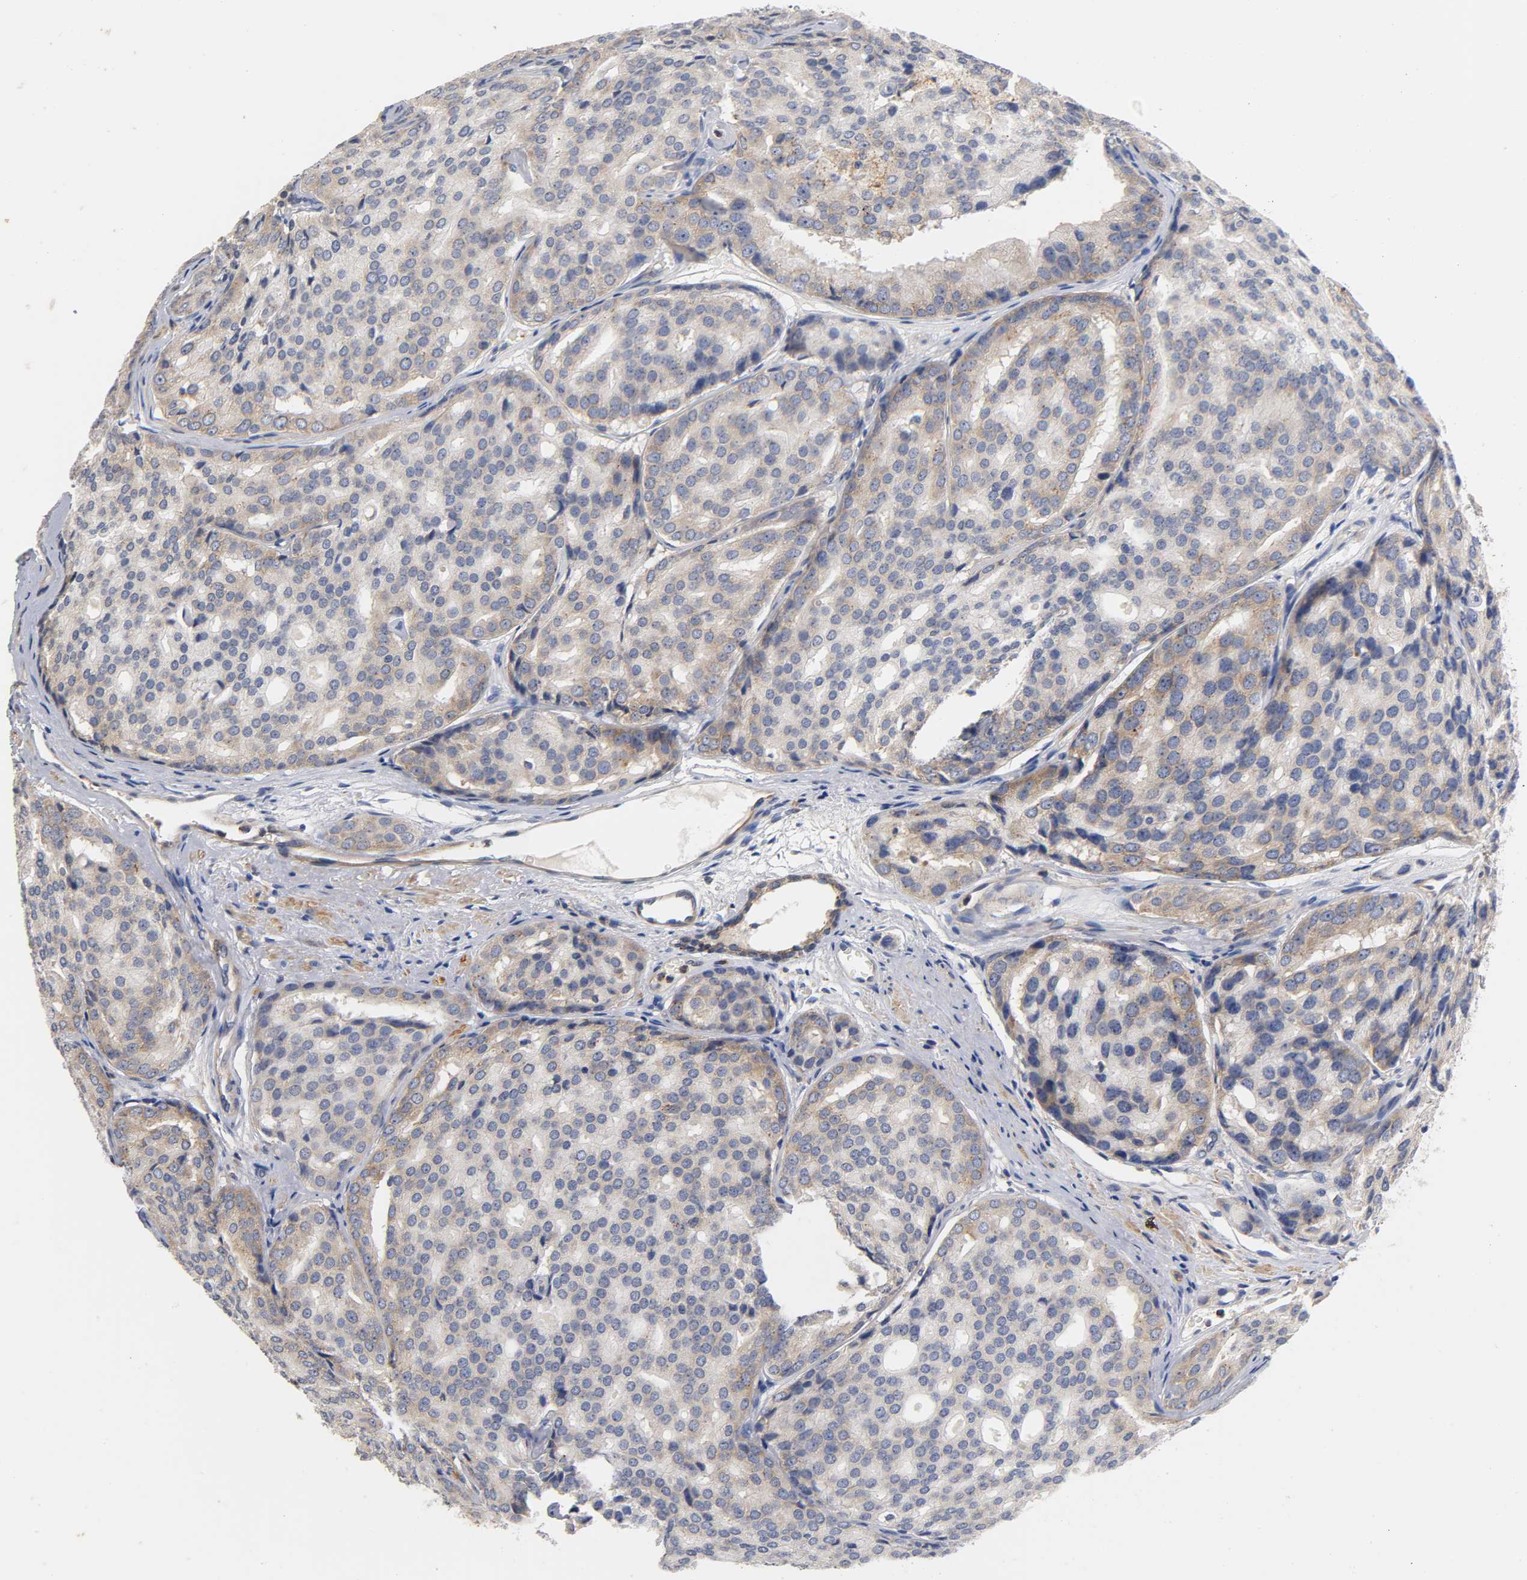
{"staining": {"intensity": "weak", "quantity": "<25%", "location": "cytoplasmic/membranous"}, "tissue": "prostate cancer", "cell_type": "Tumor cells", "image_type": "cancer", "snomed": [{"axis": "morphology", "description": "Adenocarcinoma, High grade"}, {"axis": "topography", "description": "Prostate"}], "caption": "This is an immunohistochemistry photomicrograph of prostate cancer. There is no positivity in tumor cells.", "gene": "SEMA5A", "patient": {"sex": "male", "age": 64}}